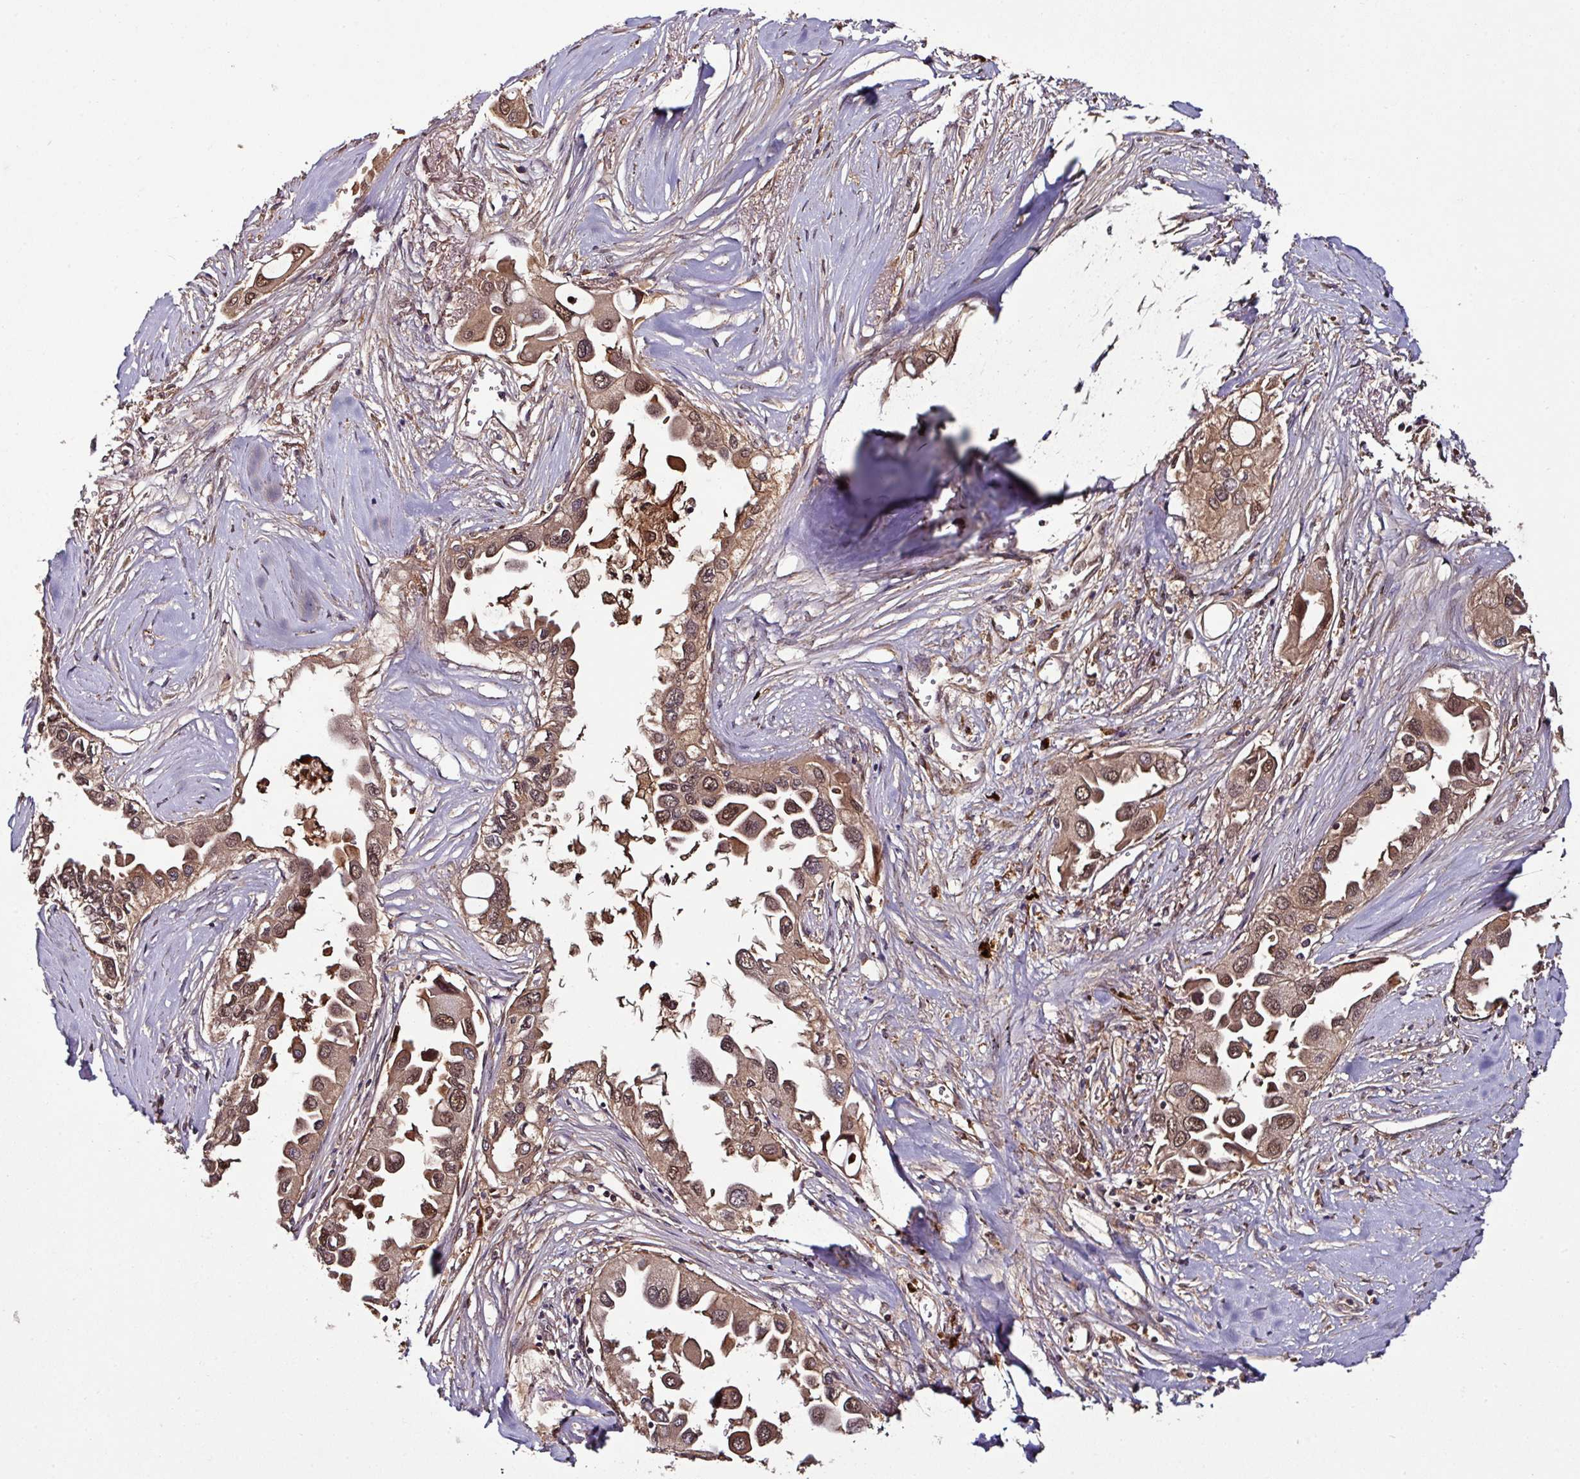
{"staining": {"intensity": "moderate", "quantity": ">75%", "location": "cytoplasmic/membranous,nuclear"}, "tissue": "lung cancer", "cell_type": "Tumor cells", "image_type": "cancer", "snomed": [{"axis": "morphology", "description": "Adenocarcinoma, NOS"}, {"axis": "topography", "description": "Lung"}], "caption": "A medium amount of moderate cytoplasmic/membranous and nuclear expression is present in approximately >75% of tumor cells in lung adenocarcinoma tissue.", "gene": "GNPDA1", "patient": {"sex": "female", "age": 76}}